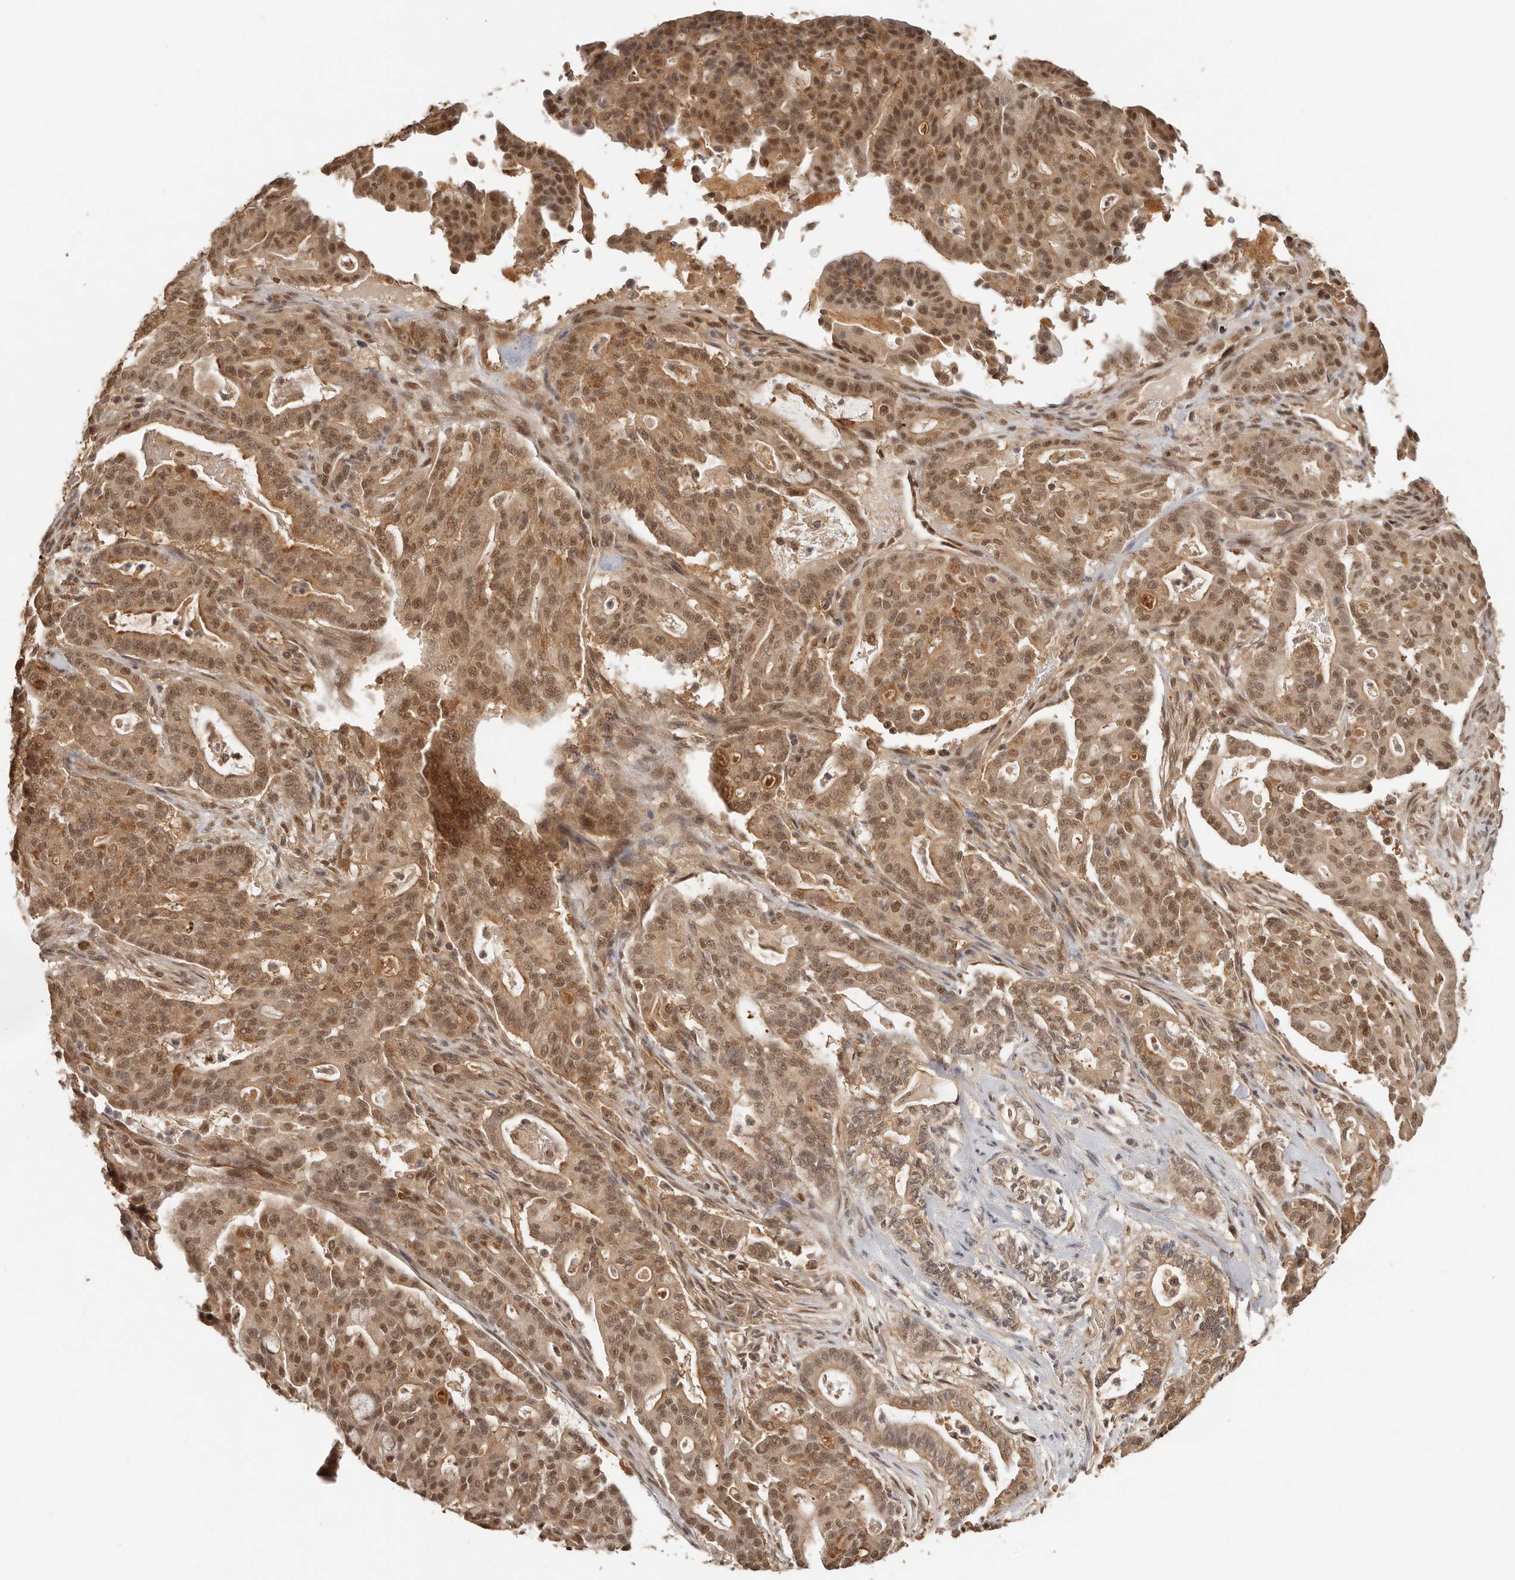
{"staining": {"intensity": "moderate", "quantity": ">75%", "location": "cytoplasmic/membranous,nuclear"}, "tissue": "pancreatic cancer", "cell_type": "Tumor cells", "image_type": "cancer", "snomed": [{"axis": "morphology", "description": "Adenocarcinoma, NOS"}, {"axis": "topography", "description": "Pancreas"}], "caption": "Immunohistochemistry image of neoplastic tissue: human pancreatic cancer stained using immunohistochemistry (IHC) displays medium levels of moderate protein expression localized specifically in the cytoplasmic/membranous and nuclear of tumor cells, appearing as a cytoplasmic/membranous and nuclear brown color.", "gene": "PSMA5", "patient": {"sex": "male", "age": 63}}